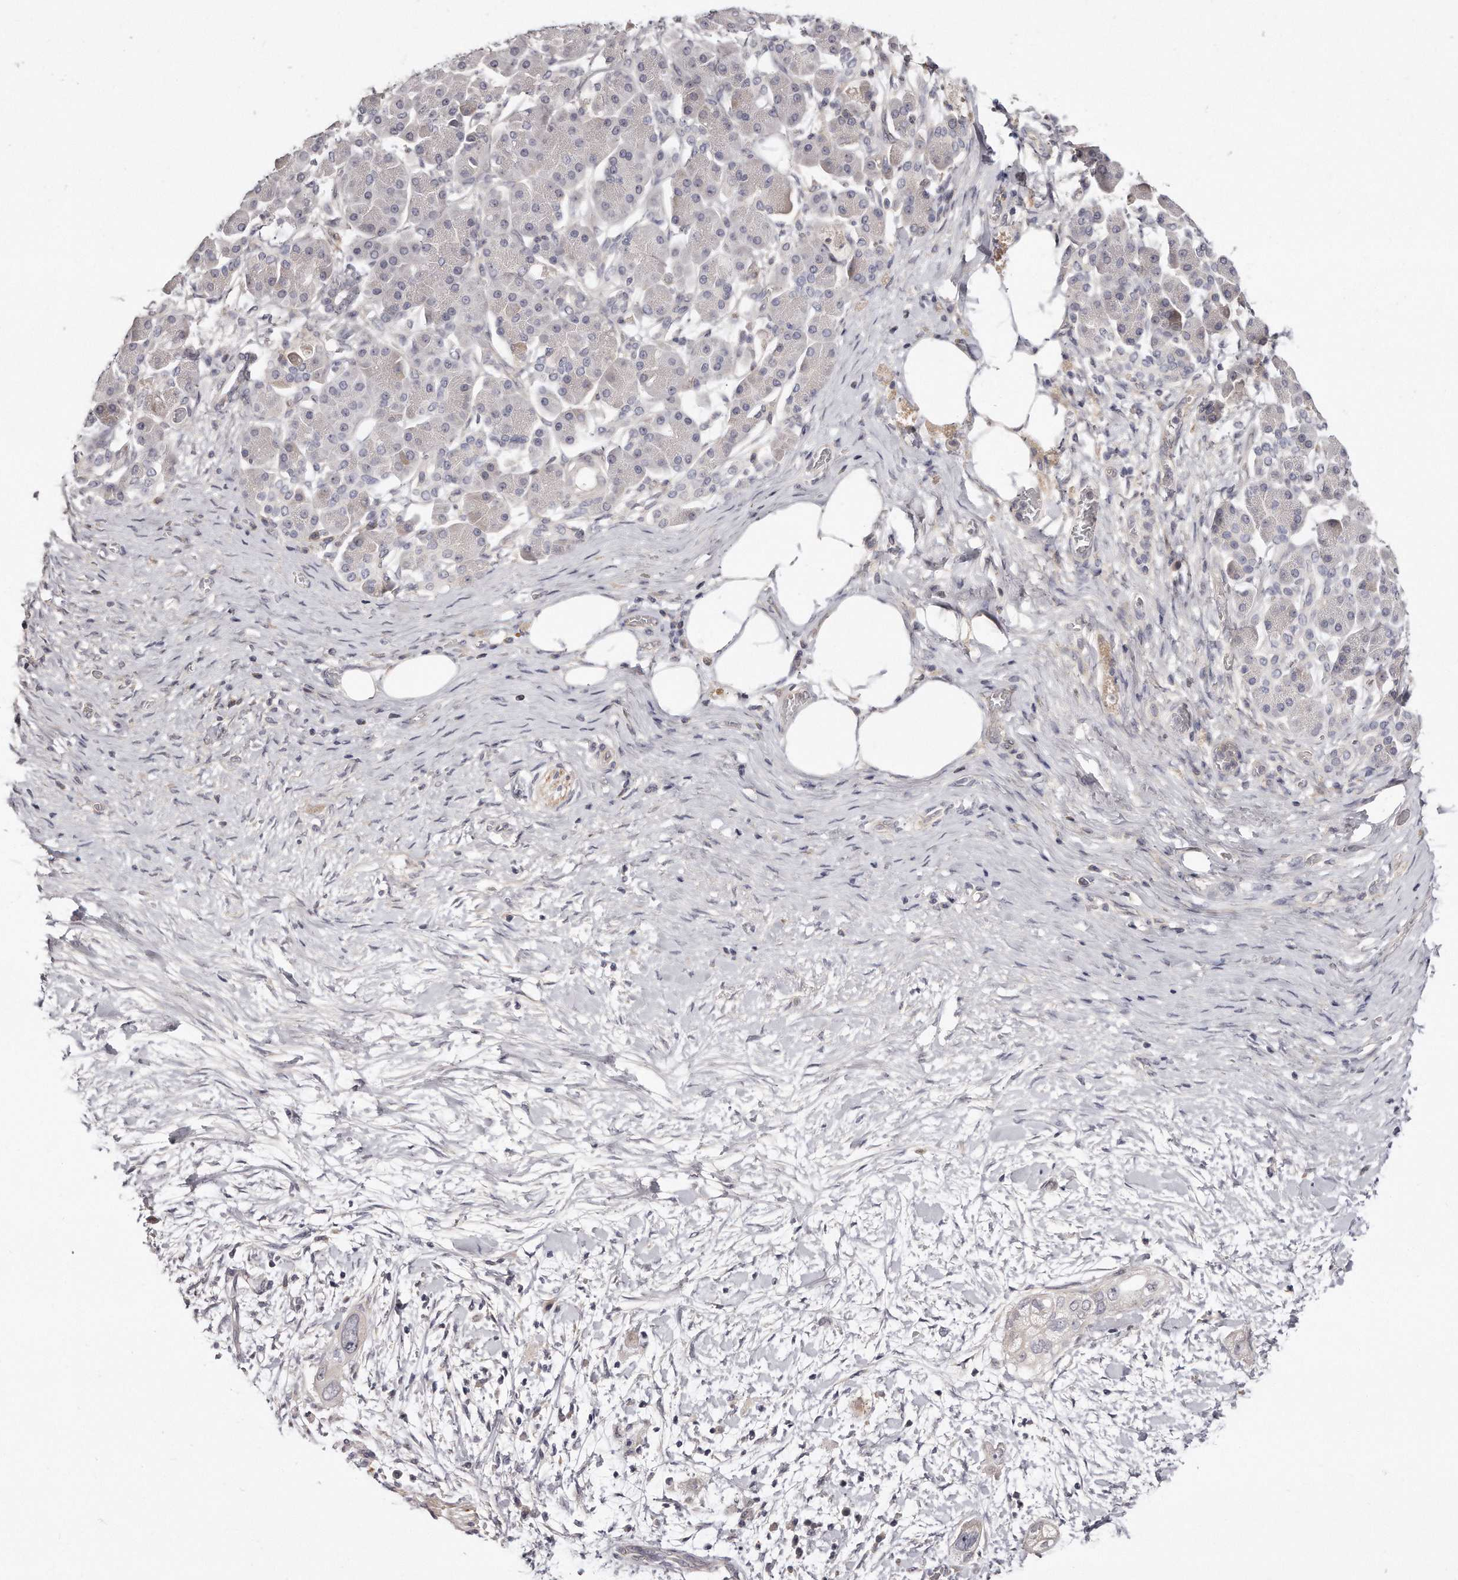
{"staining": {"intensity": "negative", "quantity": "none", "location": "none"}, "tissue": "pancreatic cancer", "cell_type": "Tumor cells", "image_type": "cancer", "snomed": [{"axis": "morphology", "description": "Adenocarcinoma, NOS"}, {"axis": "topography", "description": "Pancreas"}], "caption": "Image shows no protein positivity in tumor cells of pancreatic adenocarcinoma tissue.", "gene": "TTLL4", "patient": {"sex": "male", "age": 58}}